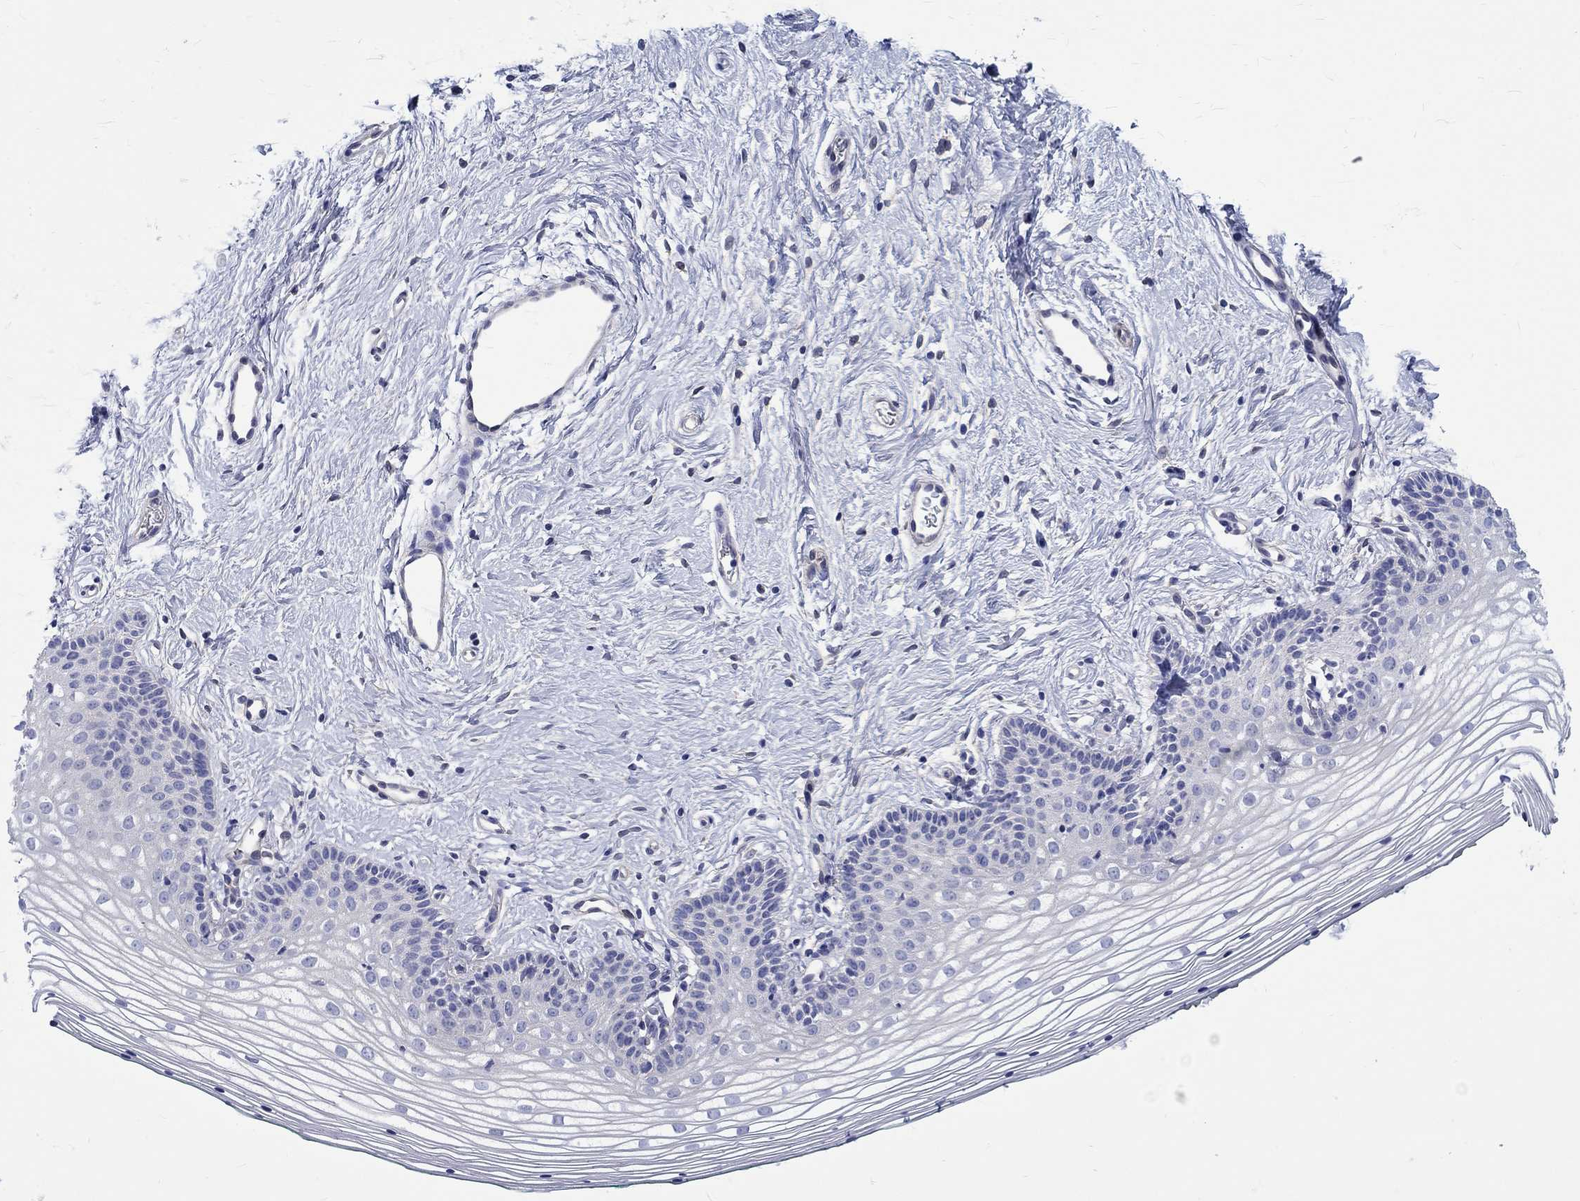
{"staining": {"intensity": "negative", "quantity": "none", "location": "none"}, "tissue": "vagina", "cell_type": "Squamous epithelial cells", "image_type": "normal", "snomed": [{"axis": "morphology", "description": "Normal tissue, NOS"}, {"axis": "topography", "description": "Vagina"}], "caption": "This is an IHC micrograph of unremarkable human vagina. There is no staining in squamous epithelial cells.", "gene": "SH2D7", "patient": {"sex": "female", "age": 36}}